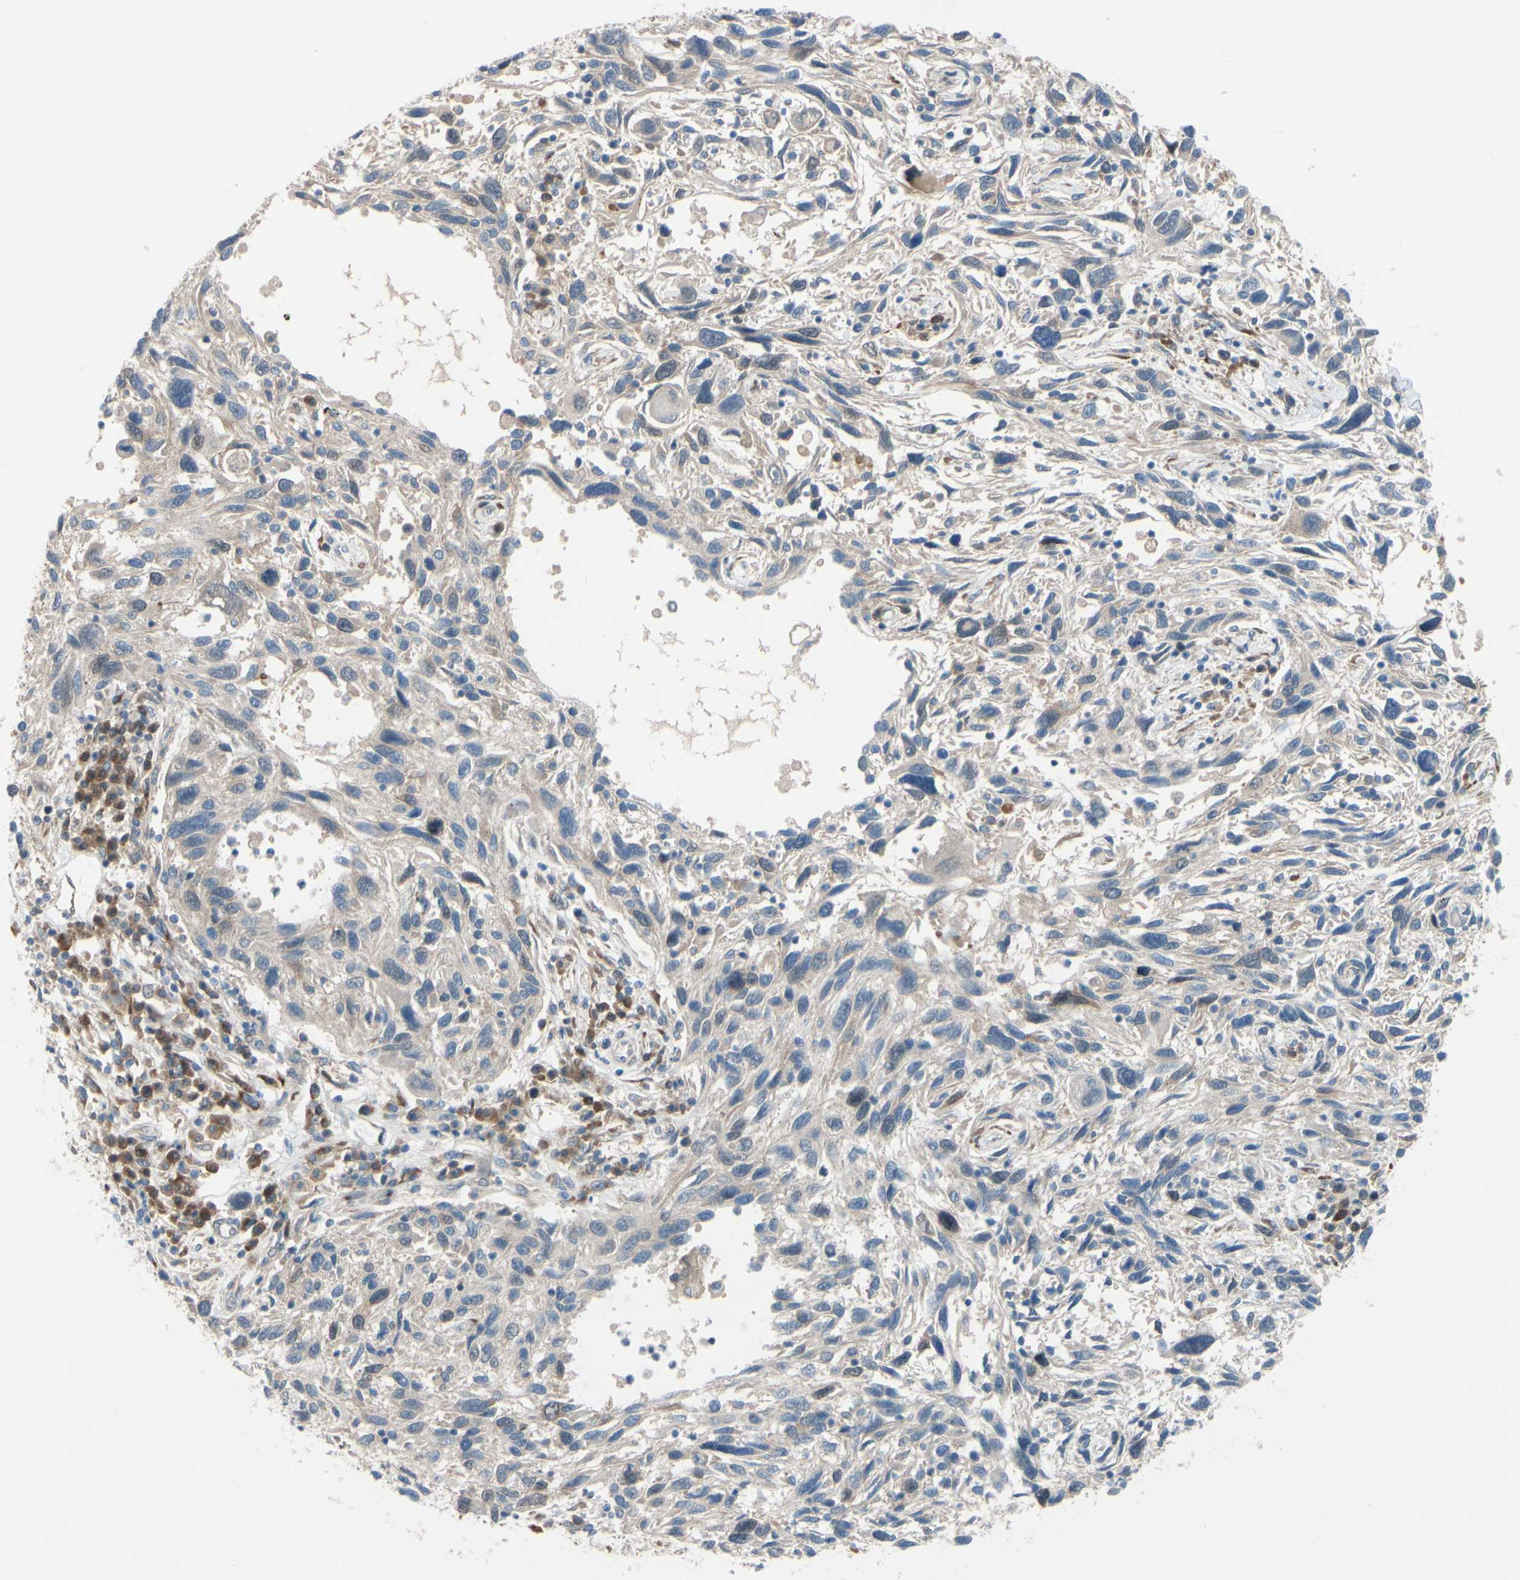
{"staining": {"intensity": "weak", "quantity": "<25%", "location": "cytoplasmic/membranous"}, "tissue": "melanoma", "cell_type": "Tumor cells", "image_type": "cancer", "snomed": [{"axis": "morphology", "description": "Malignant melanoma, NOS"}, {"axis": "topography", "description": "Skin"}], "caption": "DAB immunohistochemical staining of human melanoma exhibits no significant expression in tumor cells.", "gene": "PTTG1", "patient": {"sex": "male", "age": 53}}